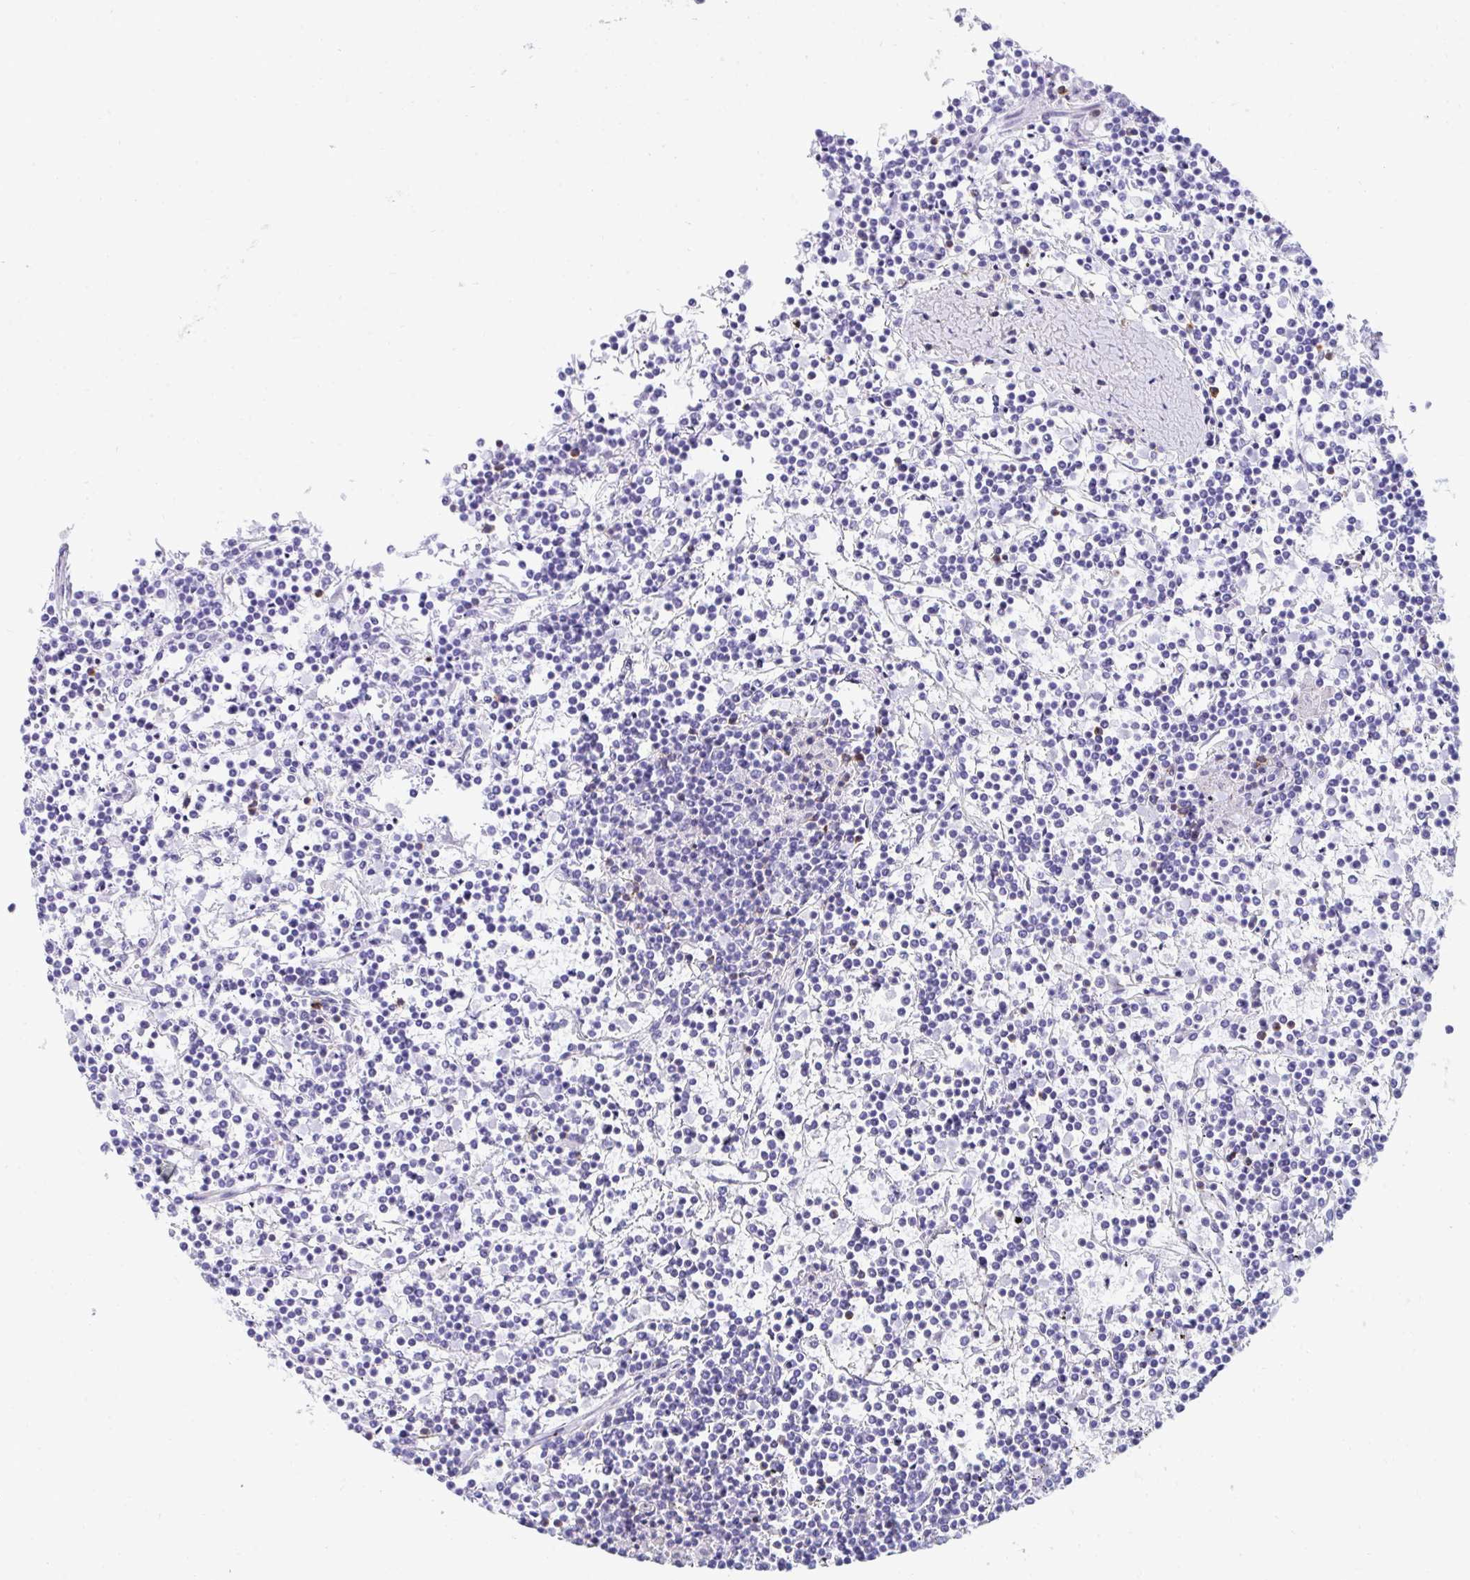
{"staining": {"intensity": "negative", "quantity": "none", "location": "none"}, "tissue": "lymphoma", "cell_type": "Tumor cells", "image_type": "cancer", "snomed": [{"axis": "morphology", "description": "Malignant lymphoma, non-Hodgkin's type, Low grade"}, {"axis": "topography", "description": "Spleen"}], "caption": "This is an immunohistochemistry histopathology image of human malignant lymphoma, non-Hodgkin's type (low-grade). There is no positivity in tumor cells.", "gene": "CD7", "patient": {"sex": "female", "age": 19}}